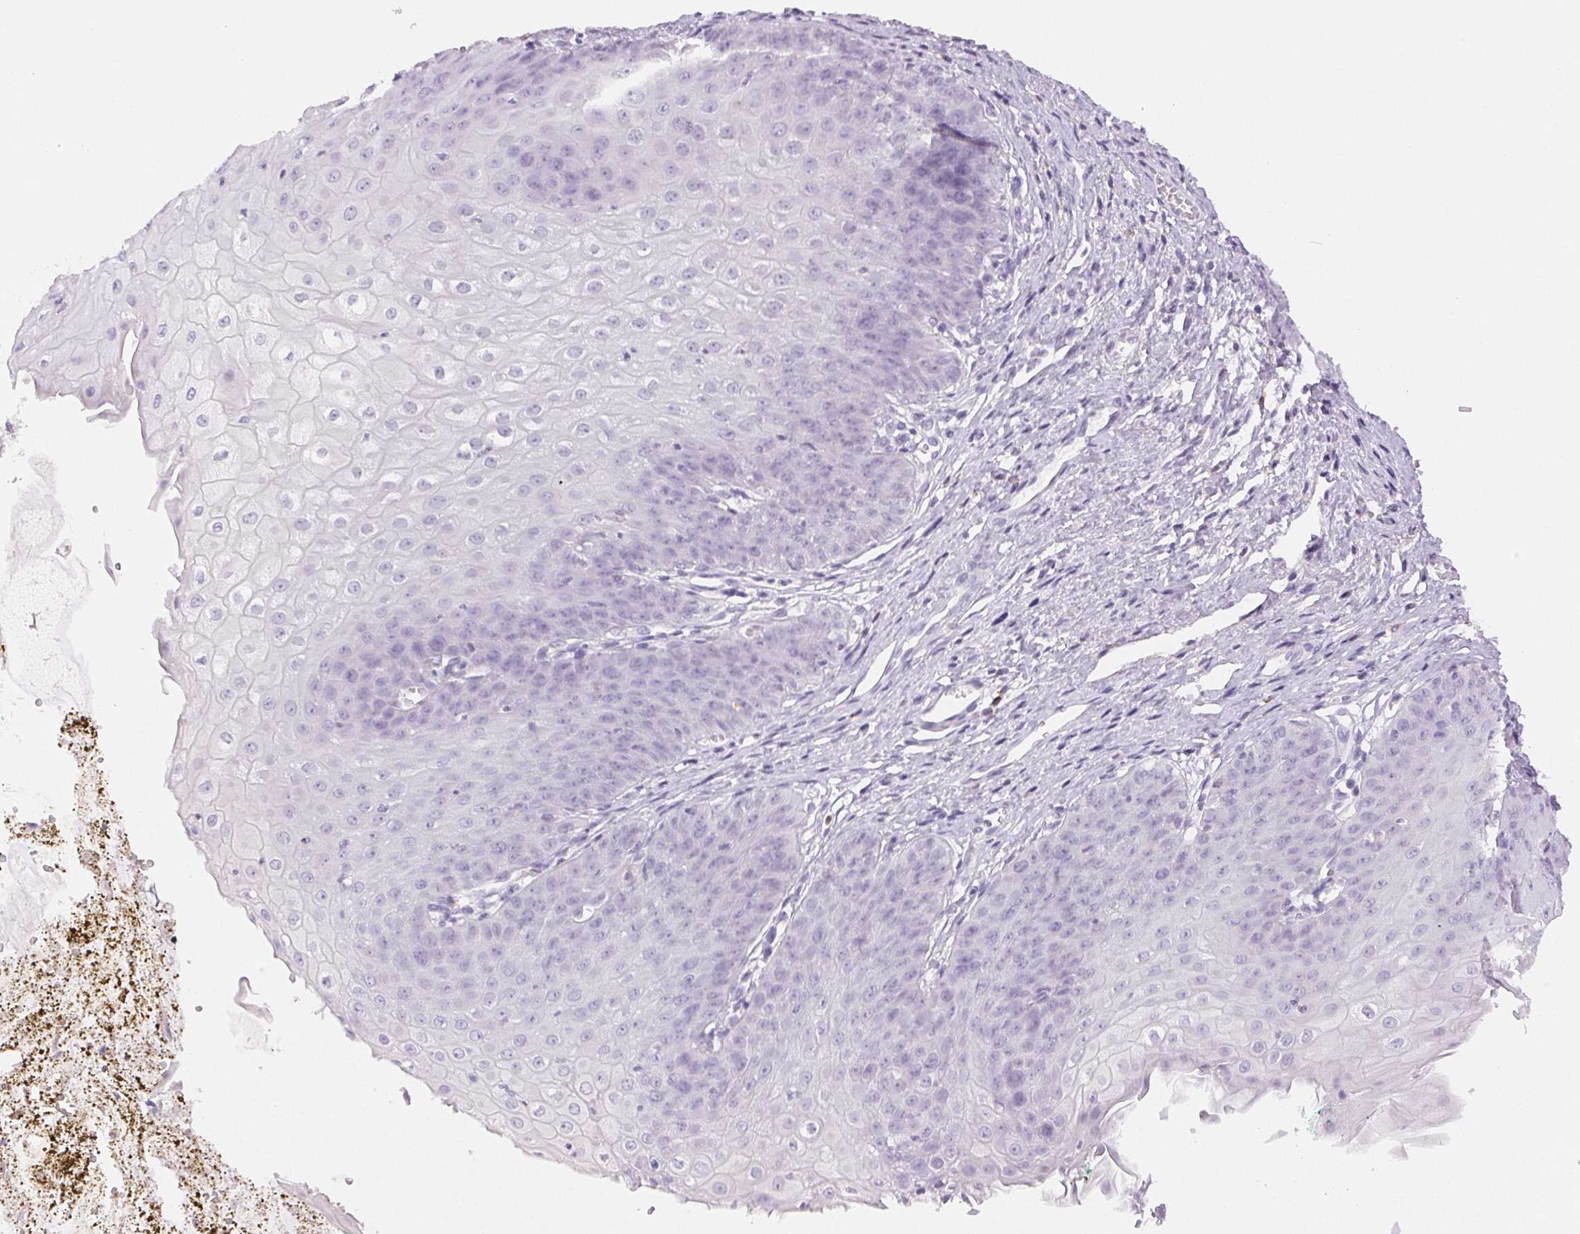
{"staining": {"intensity": "negative", "quantity": "none", "location": "none"}, "tissue": "esophagus", "cell_type": "Squamous epithelial cells", "image_type": "normal", "snomed": [{"axis": "morphology", "description": "Normal tissue, NOS"}, {"axis": "topography", "description": "Esophagus"}], "caption": "Protein analysis of unremarkable esophagus exhibits no significant expression in squamous epithelial cells.", "gene": "SLC5A2", "patient": {"sex": "male", "age": 71}}